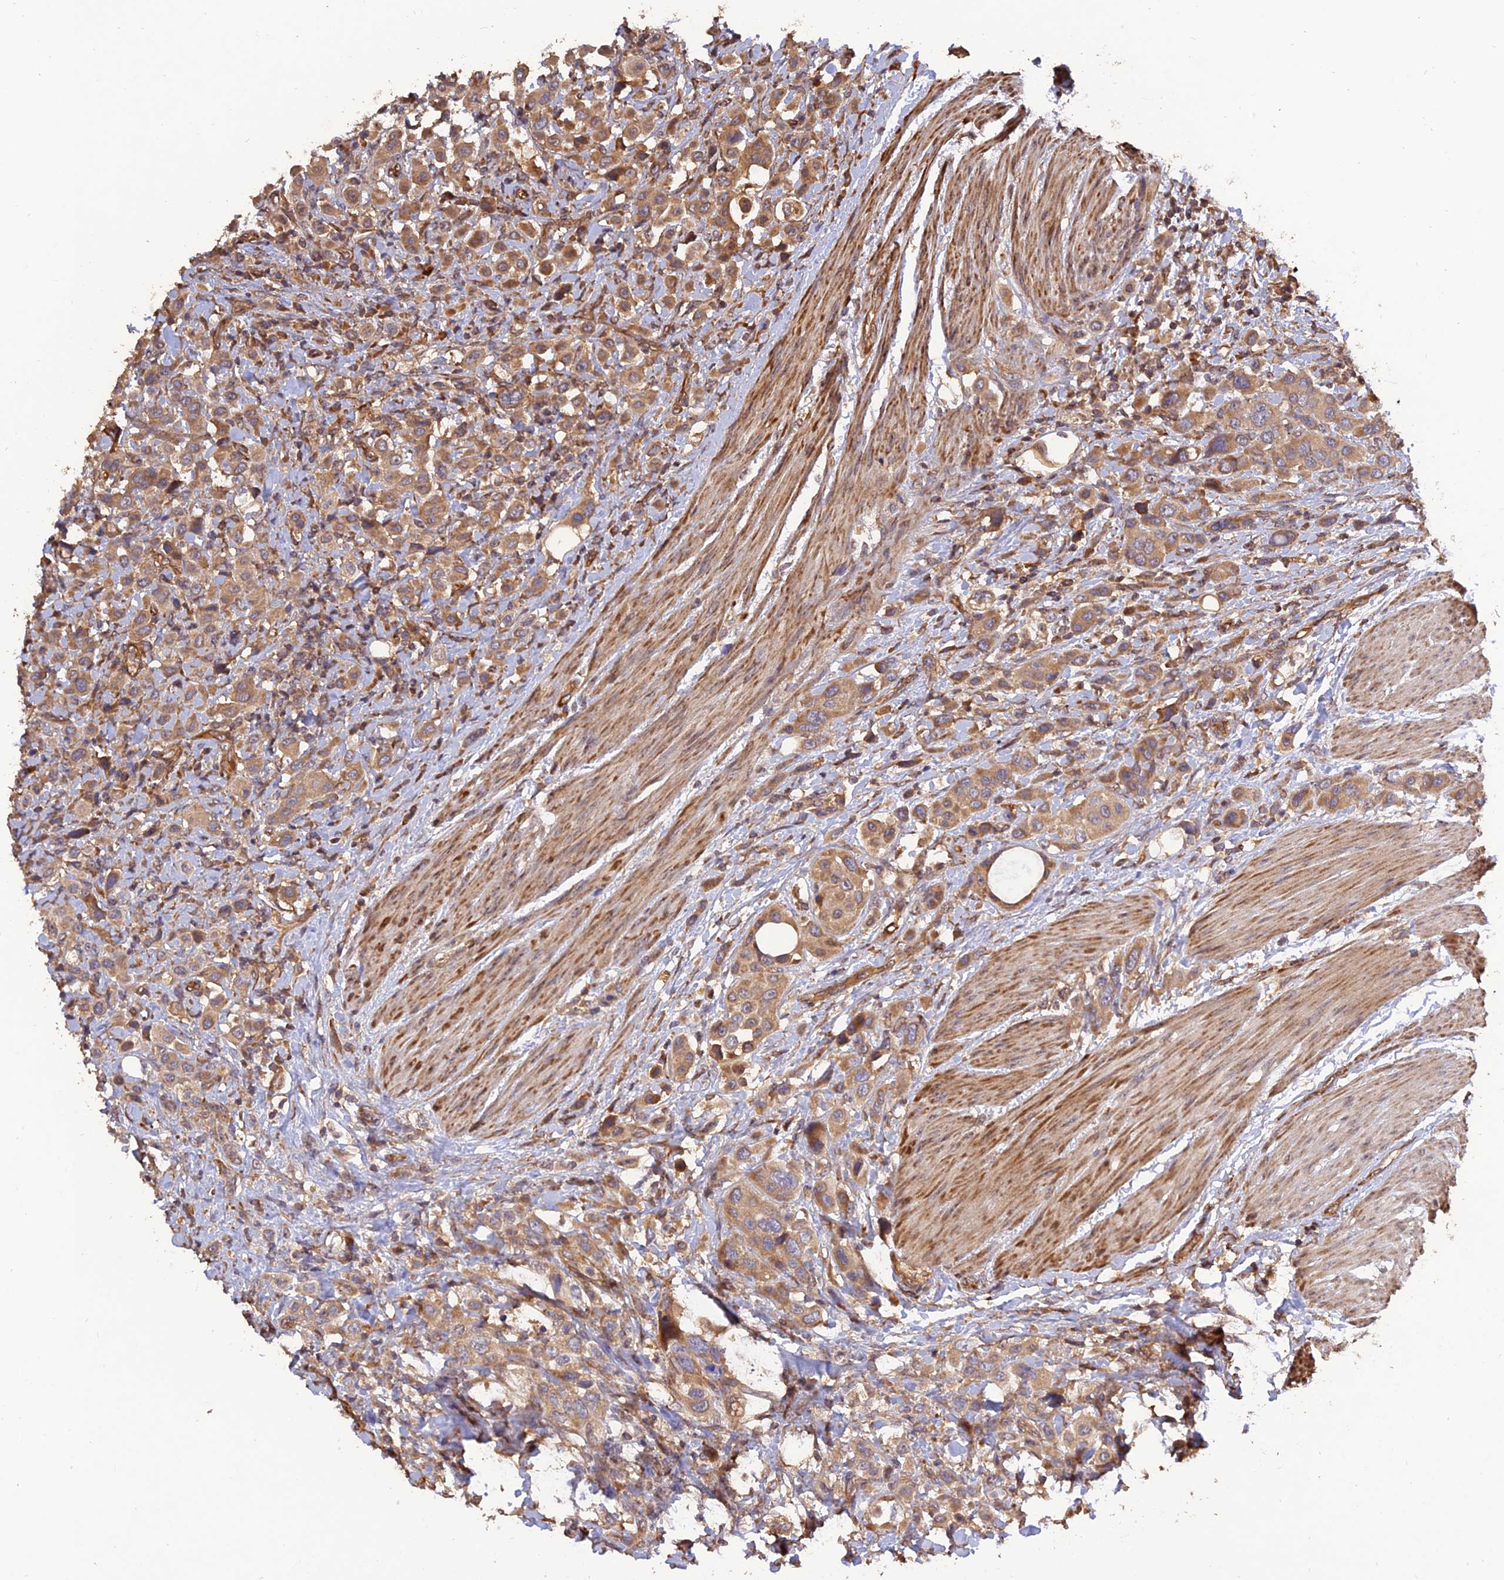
{"staining": {"intensity": "moderate", "quantity": ">75%", "location": "cytoplasmic/membranous"}, "tissue": "urothelial cancer", "cell_type": "Tumor cells", "image_type": "cancer", "snomed": [{"axis": "morphology", "description": "Urothelial carcinoma, High grade"}, {"axis": "topography", "description": "Urinary bladder"}], "caption": "This is an image of immunohistochemistry (IHC) staining of urothelial cancer, which shows moderate staining in the cytoplasmic/membranous of tumor cells.", "gene": "CREBL2", "patient": {"sex": "male", "age": 50}}